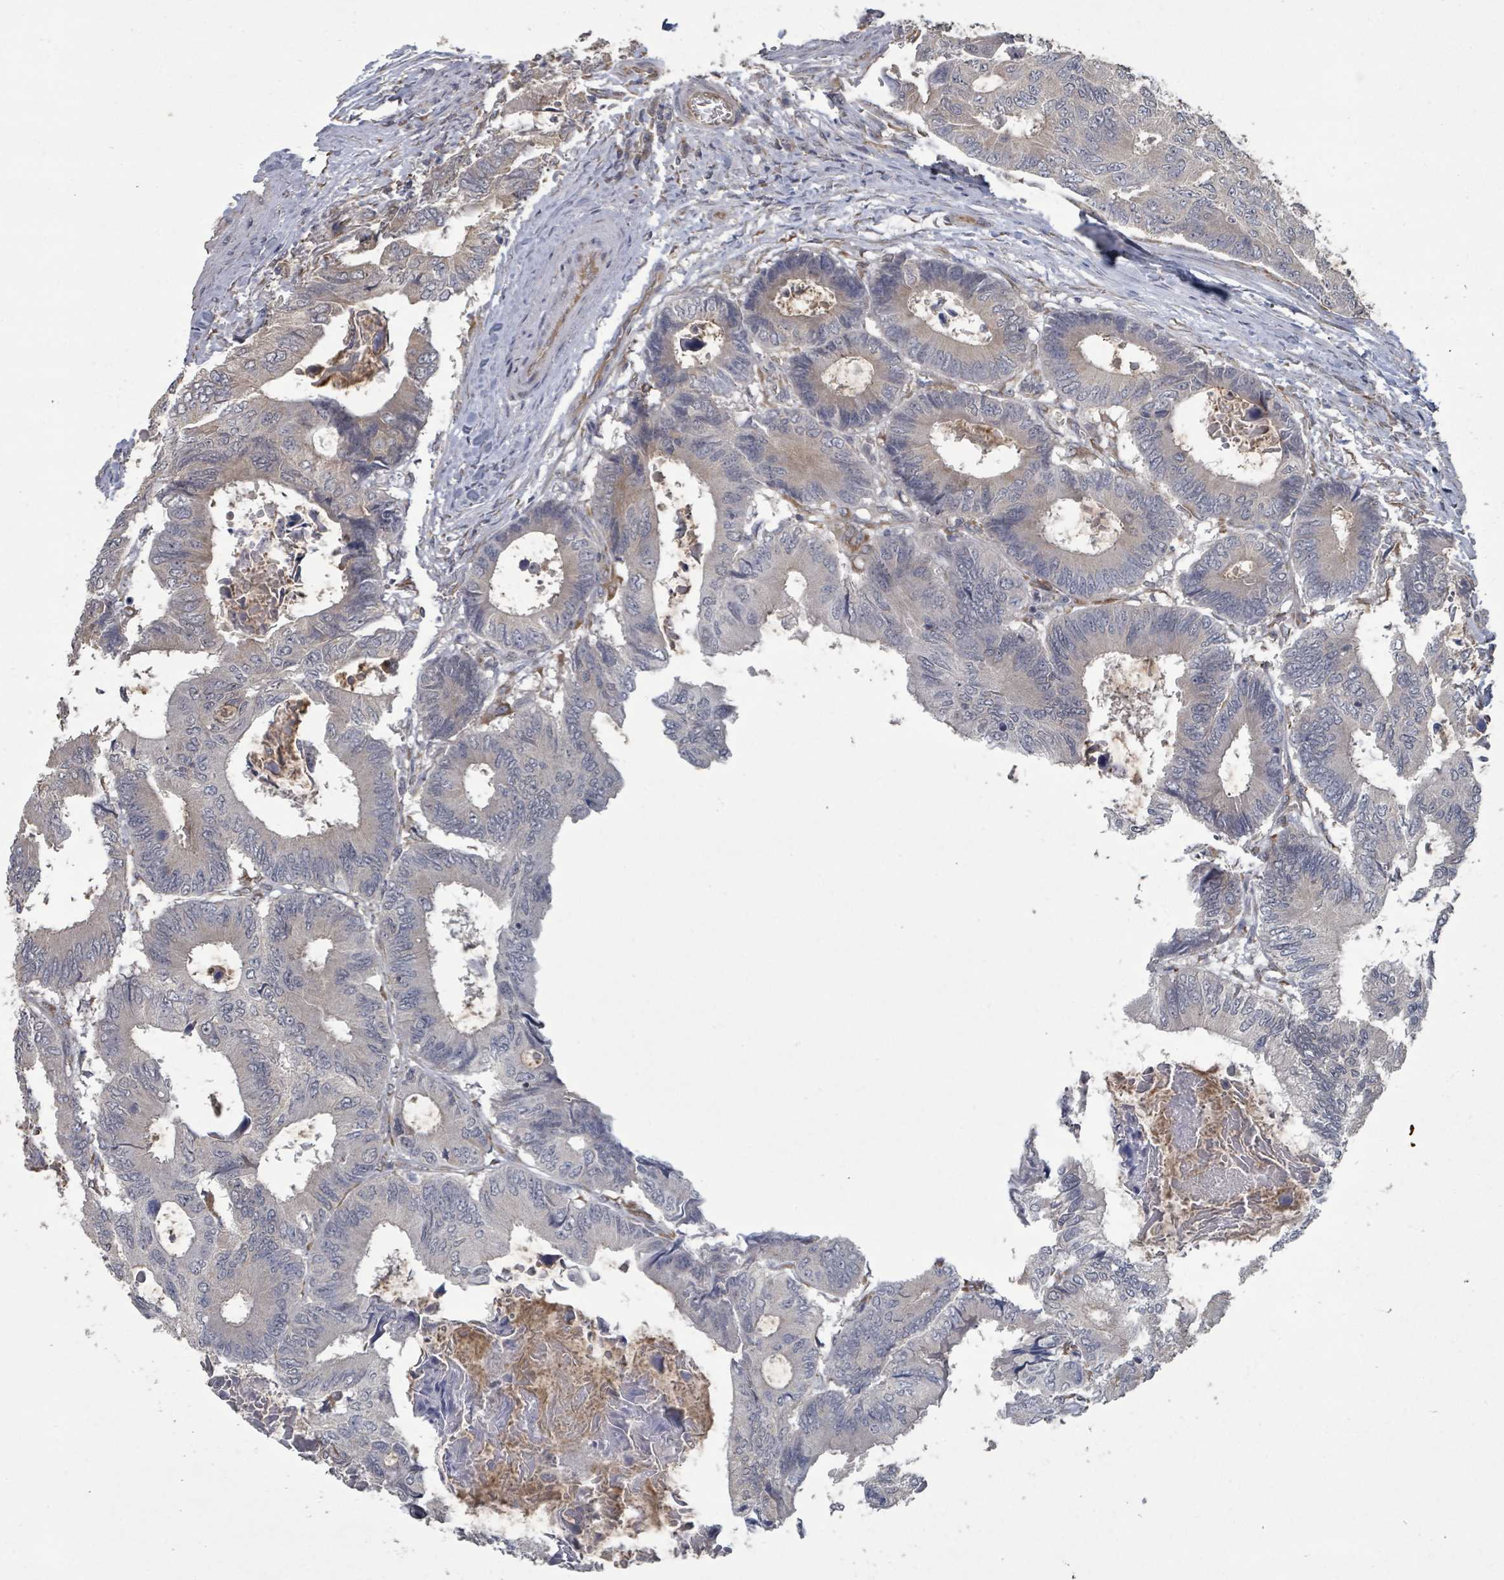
{"staining": {"intensity": "moderate", "quantity": "25%-75%", "location": "cytoplasmic/membranous"}, "tissue": "colorectal cancer", "cell_type": "Tumor cells", "image_type": "cancer", "snomed": [{"axis": "morphology", "description": "Adenocarcinoma, NOS"}, {"axis": "topography", "description": "Colon"}], "caption": "Immunohistochemistry of human colorectal cancer (adenocarcinoma) exhibits medium levels of moderate cytoplasmic/membranous positivity in approximately 25%-75% of tumor cells.", "gene": "SLC9A7", "patient": {"sex": "male", "age": 85}}